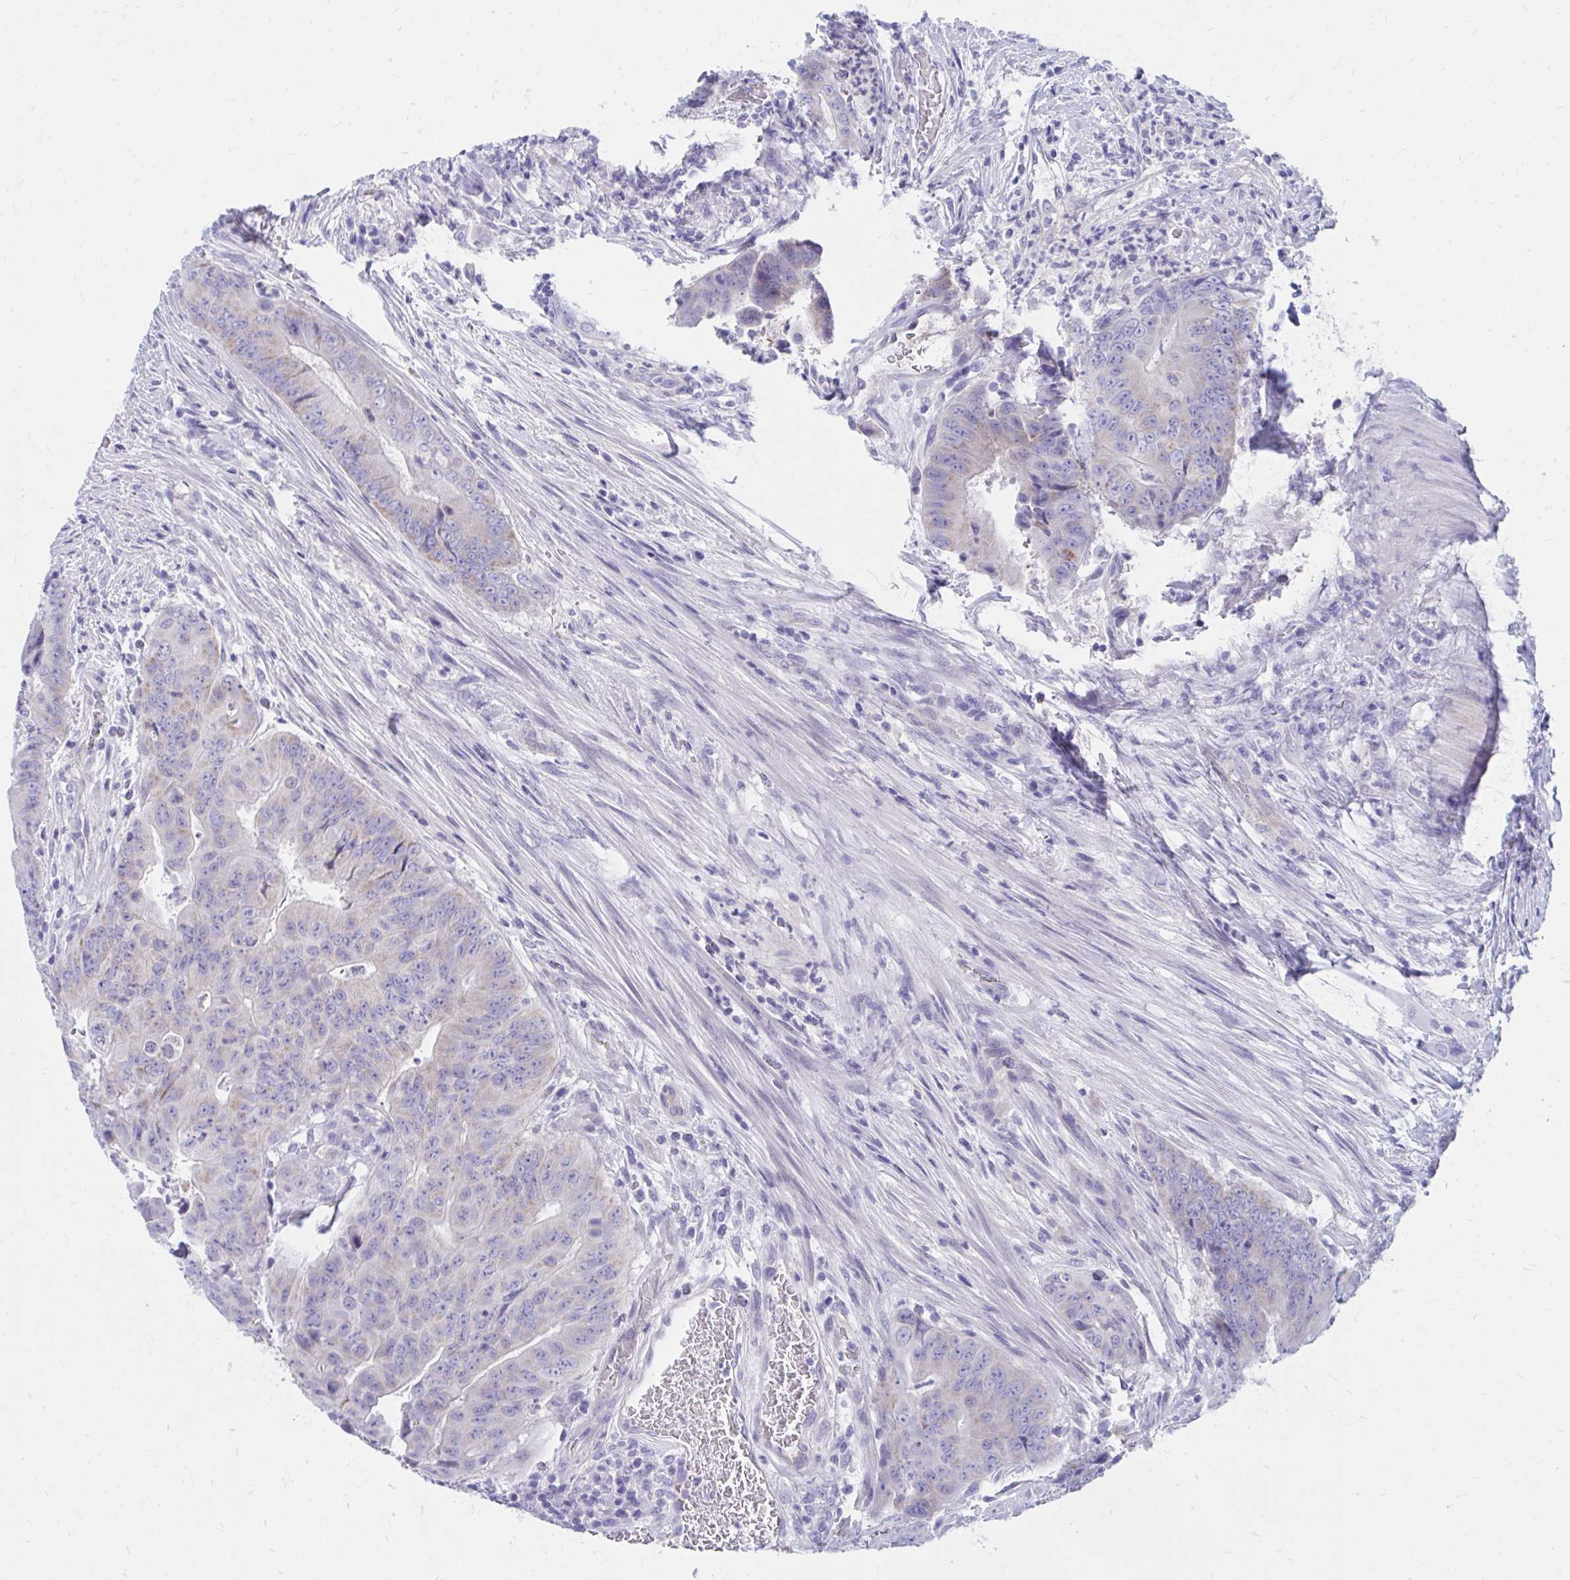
{"staining": {"intensity": "negative", "quantity": "none", "location": "none"}, "tissue": "colorectal cancer", "cell_type": "Tumor cells", "image_type": "cancer", "snomed": [{"axis": "morphology", "description": "Adenocarcinoma, NOS"}, {"axis": "topography", "description": "Colon"}], "caption": "Colorectal cancer was stained to show a protein in brown. There is no significant positivity in tumor cells.", "gene": "SHISA8", "patient": {"sex": "female", "age": 48}}